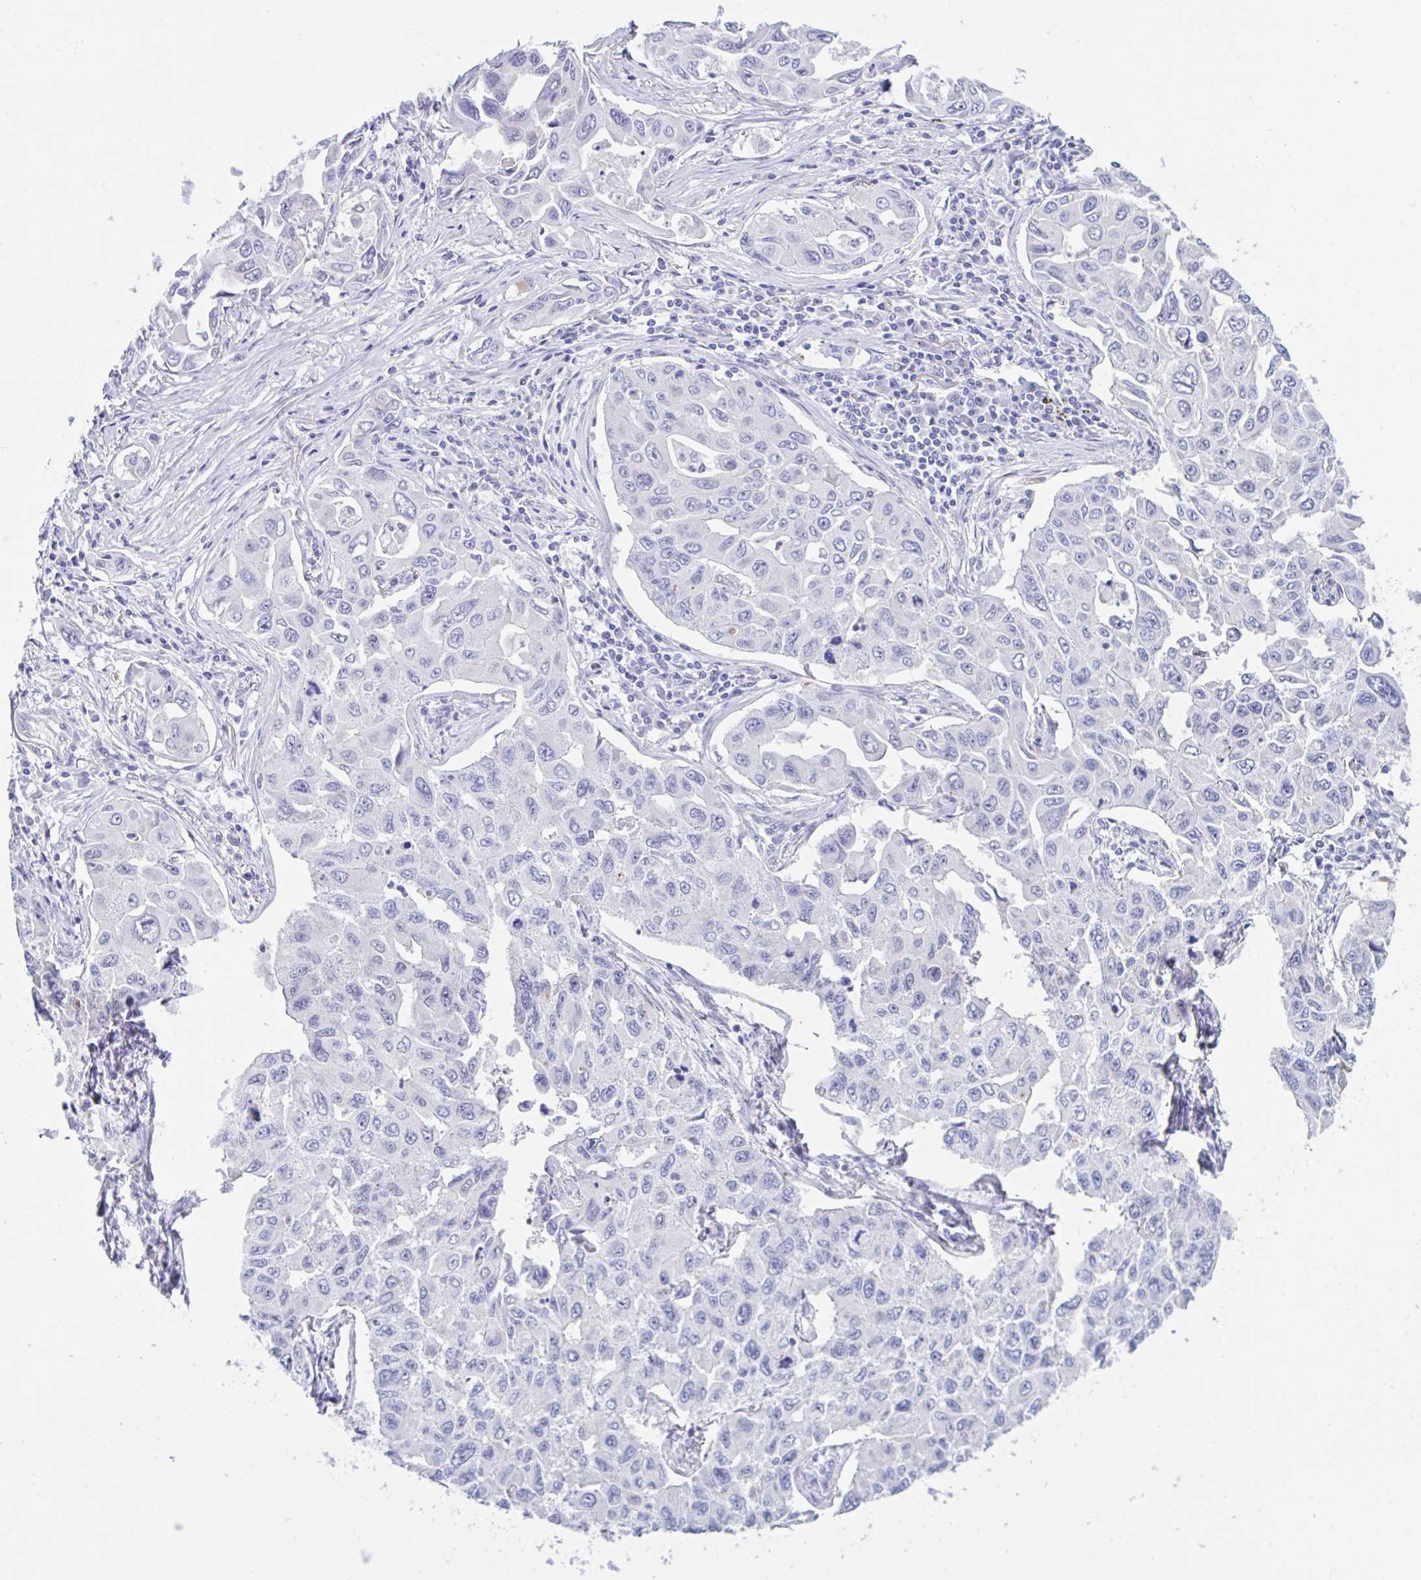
{"staining": {"intensity": "negative", "quantity": "none", "location": "none"}, "tissue": "lung cancer", "cell_type": "Tumor cells", "image_type": "cancer", "snomed": [{"axis": "morphology", "description": "Adenocarcinoma, NOS"}, {"axis": "topography", "description": "Lung"}], "caption": "A high-resolution image shows immunohistochemistry staining of adenocarcinoma (lung), which shows no significant expression in tumor cells.", "gene": "OR6N2", "patient": {"sex": "male", "age": 64}}